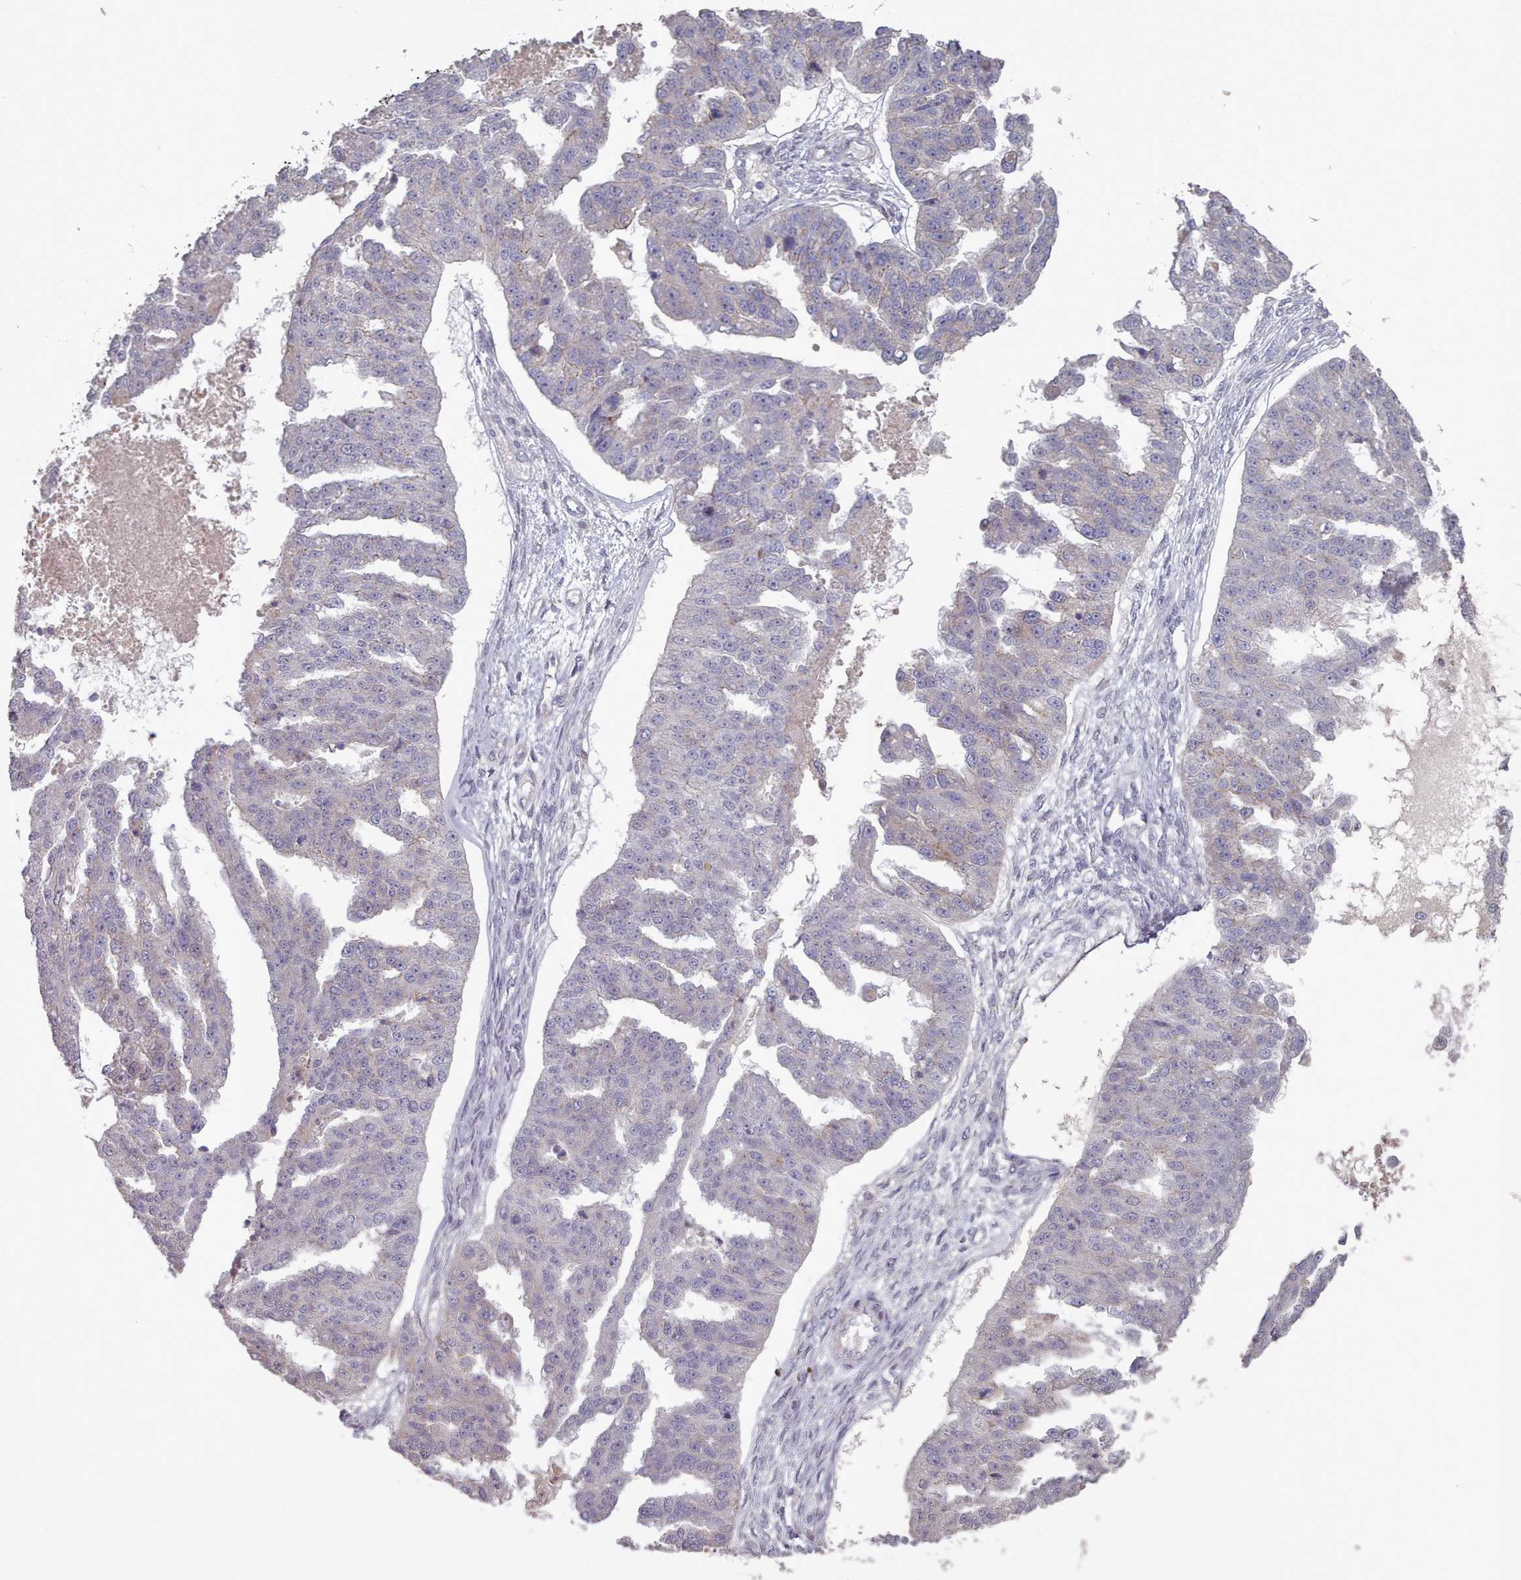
{"staining": {"intensity": "negative", "quantity": "none", "location": "none"}, "tissue": "ovarian cancer", "cell_type": "Tumor cells", "image_type": "cancer", "snomed": [{"axis": "morphology", "description": "Cystadenocarcinoma, serous, NOS"}, {"axis": "topography", "description": "Ovary"}], "caption": "Immunohistochemistry (IHC) of human ovarian cancer (serous cystadenocarcinoma) demonstrates no expression in tumor cells.", "gene": "ERCC6L", "patient": {"sex": "female", "age": 58}}